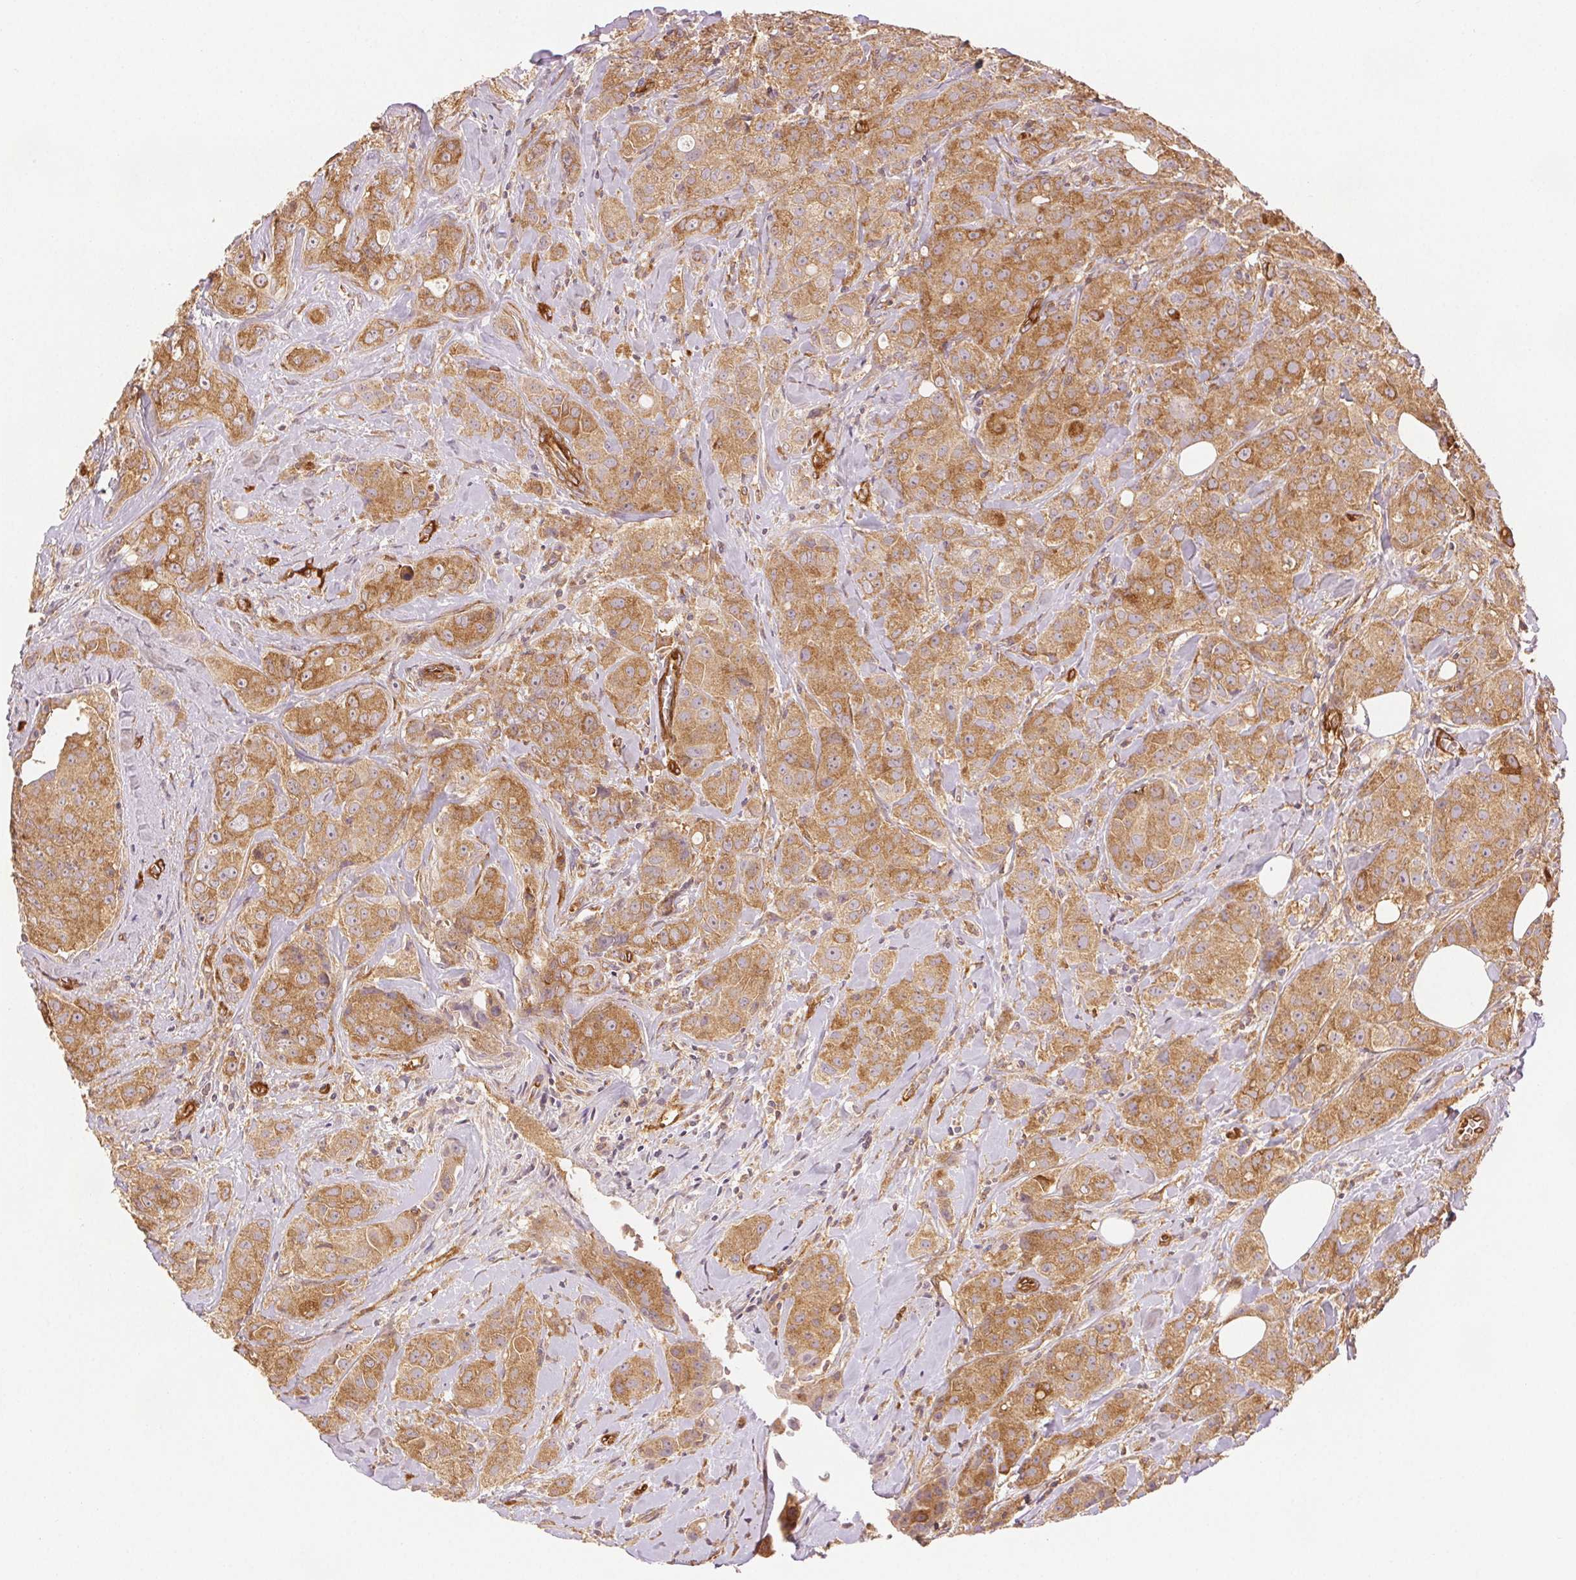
{"staining": {"intensity": "moderate", "quantity": ">75%", "location": "cytoplasmic/membranous"}, "tissue": "breast cancer", "cell_type": "Tumor cells", "image_type": "cancer", "snomed": [{"axis": "morphology", "description": "Duct carcinoma"}, {"axis": "topography", "description": "Breast"}], "caption": "A micrograph of human breast cancer (intraductal carcinoma) stained for a protein shows moderate cytoplasmic/membranous brown staining in tumor cells.", "gene": "DIAPH2", "patient": {"sex": "female", "age": 43}}